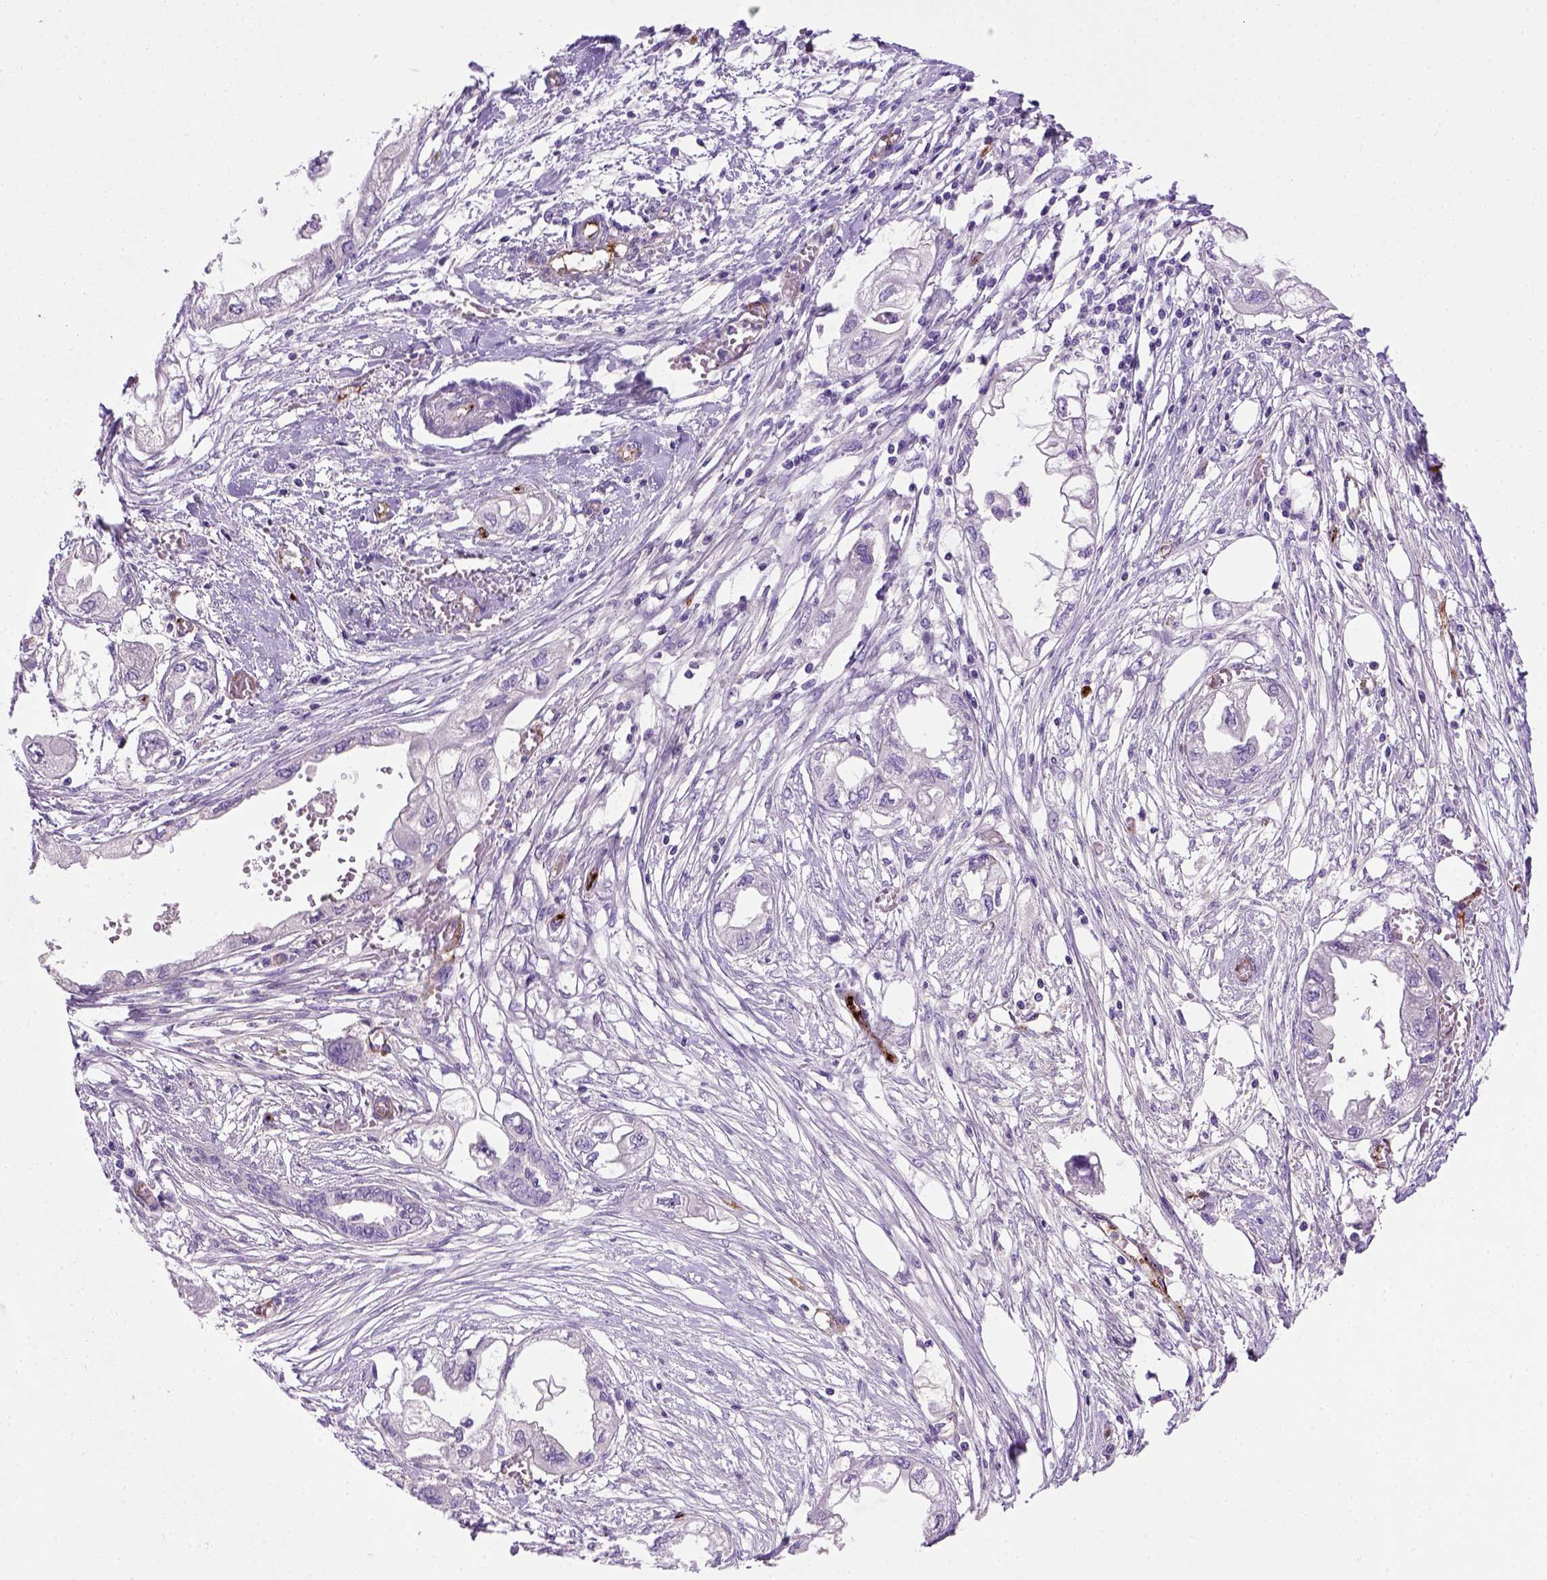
{"staining": {"intensity": "negative", "quantity": "none", "location": "none"}, "tissue": "endometrial cancer", "cell_type": "Tumor cells", "image_type": "cancer", "snomed": [{"axis": "morphology", "description": "Adenocarcinoma, NOS"}, {"axis": "morphology", "description": "Adenocarcinoma, metastatic, NOS"}, {"axis": "topography", "description": "Adipose tissue"}, {"axis": "topography", "description": "Endometrium"}], "caption": "Immunohistochemical staining of human adenocarcinoma (endometrial) displays no significant staining in tumor cells. The staining was performed using DAB to visualize the protein expression in brown, while the nuclei were stained in blue with hematoxylin (Magnification: 20x).", "gene": "VWF", "patient": {"sex": "female", "age": 67}}